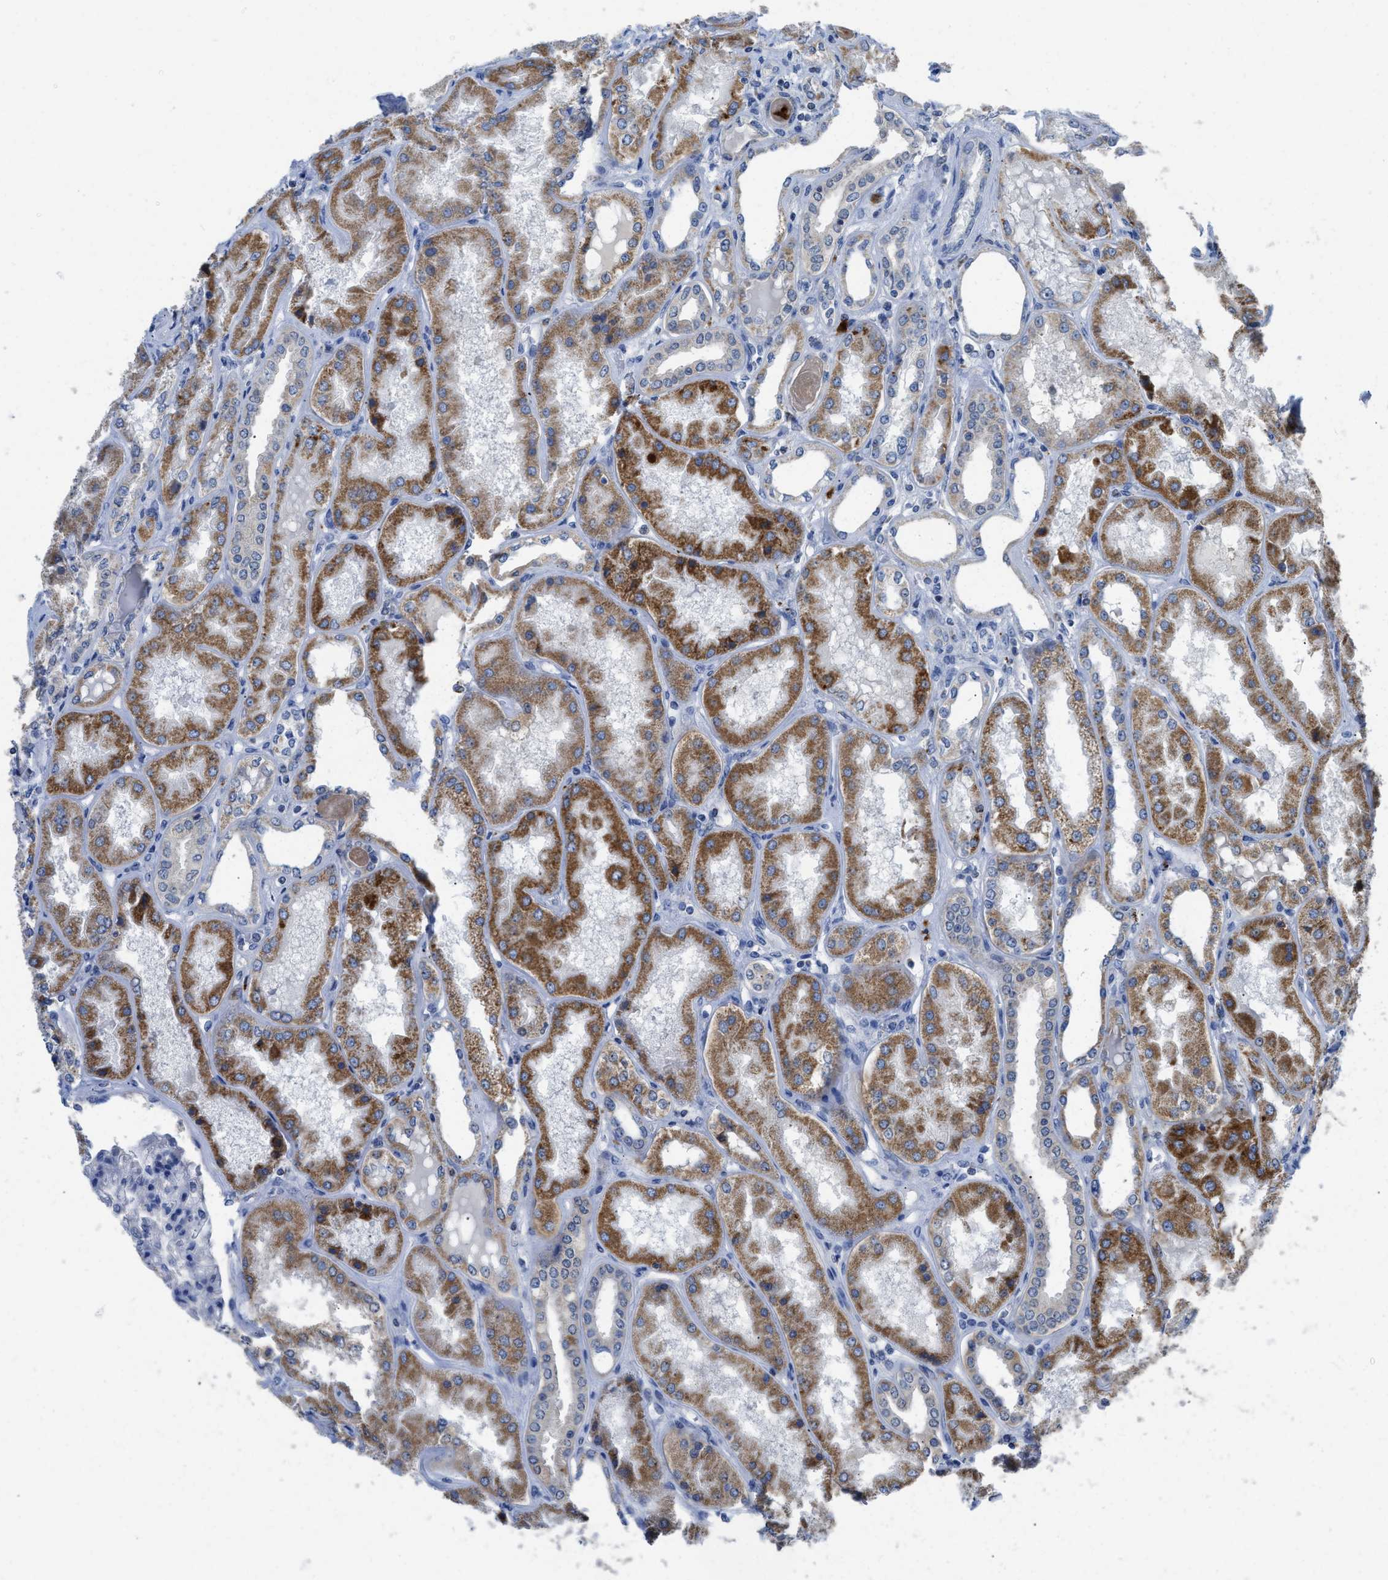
{"staining": {"intensity": "negative", "quantity": "none", "location": "none"}, "tissue": "kidney", "cell_type": "Cells in glomeruli", "image_type": "normal", "snomed": [{"axis": "morphology", "description": "Normal tissue, NOS"}, {"axis": "topography", "description": "Kidney"}], "caption": "IHC of unremarkable kidney reveals no expression in cells in glomeruli.", "gene": "ETFA", "patient": {"sex": "female", "age": 56}}